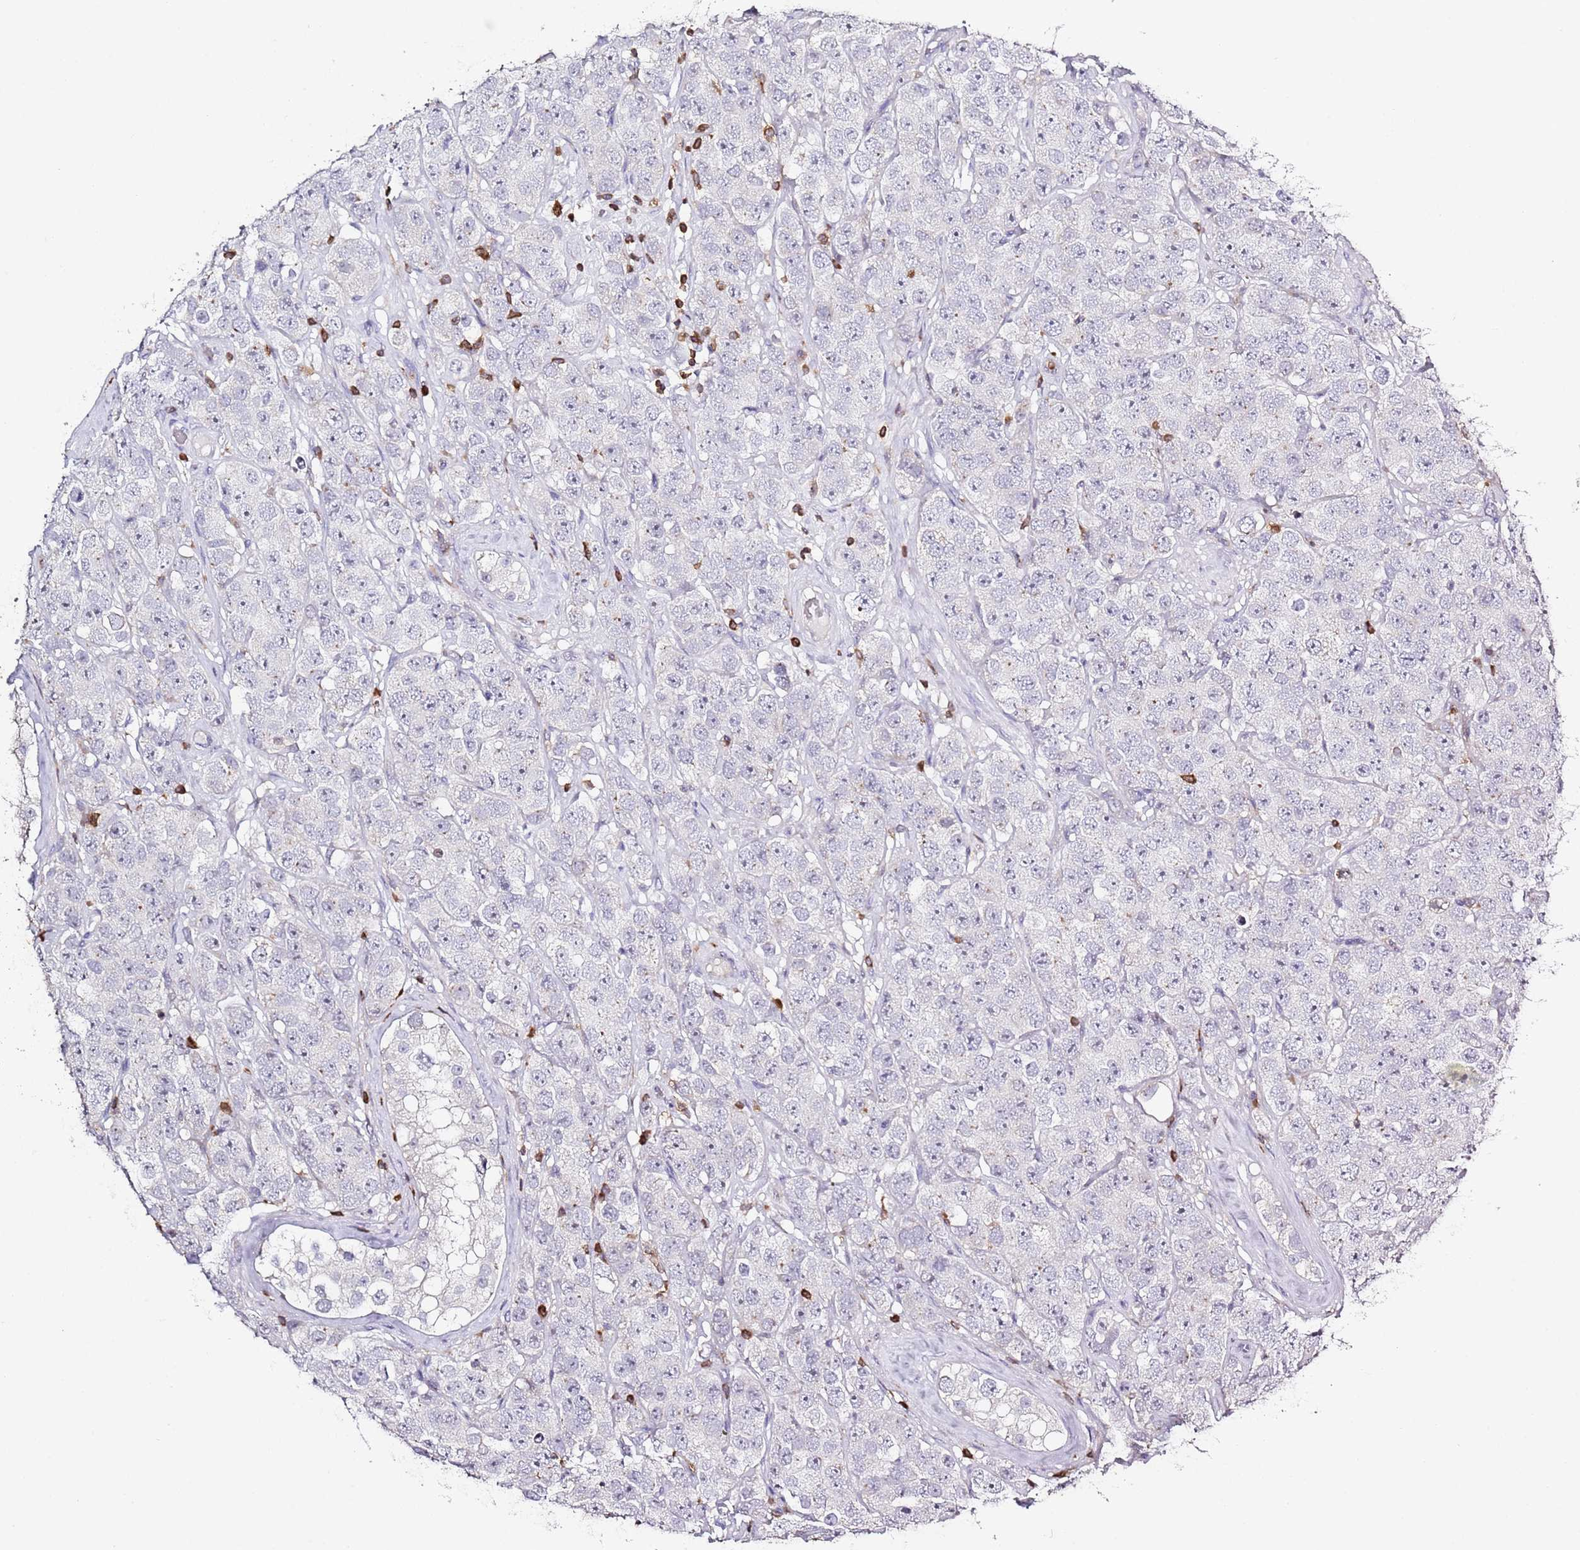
{"staining": {"intensity": "negative", "quantity": "none", "location": "none"}, "tissue": "testis cancer", "cell_type": "Tumor cells", "image_type": "cancer", "snomed": [{"axis": "morphology", "description": "Seminoma, NOS"}, {"axis": "topography", "description": "Testis"}], "caption": "Protein analysis of testis seminoma reveals no significant positivity in tumor cells.", "gene": "LPXN", "patient": {"sex": "male", "age": 28}}